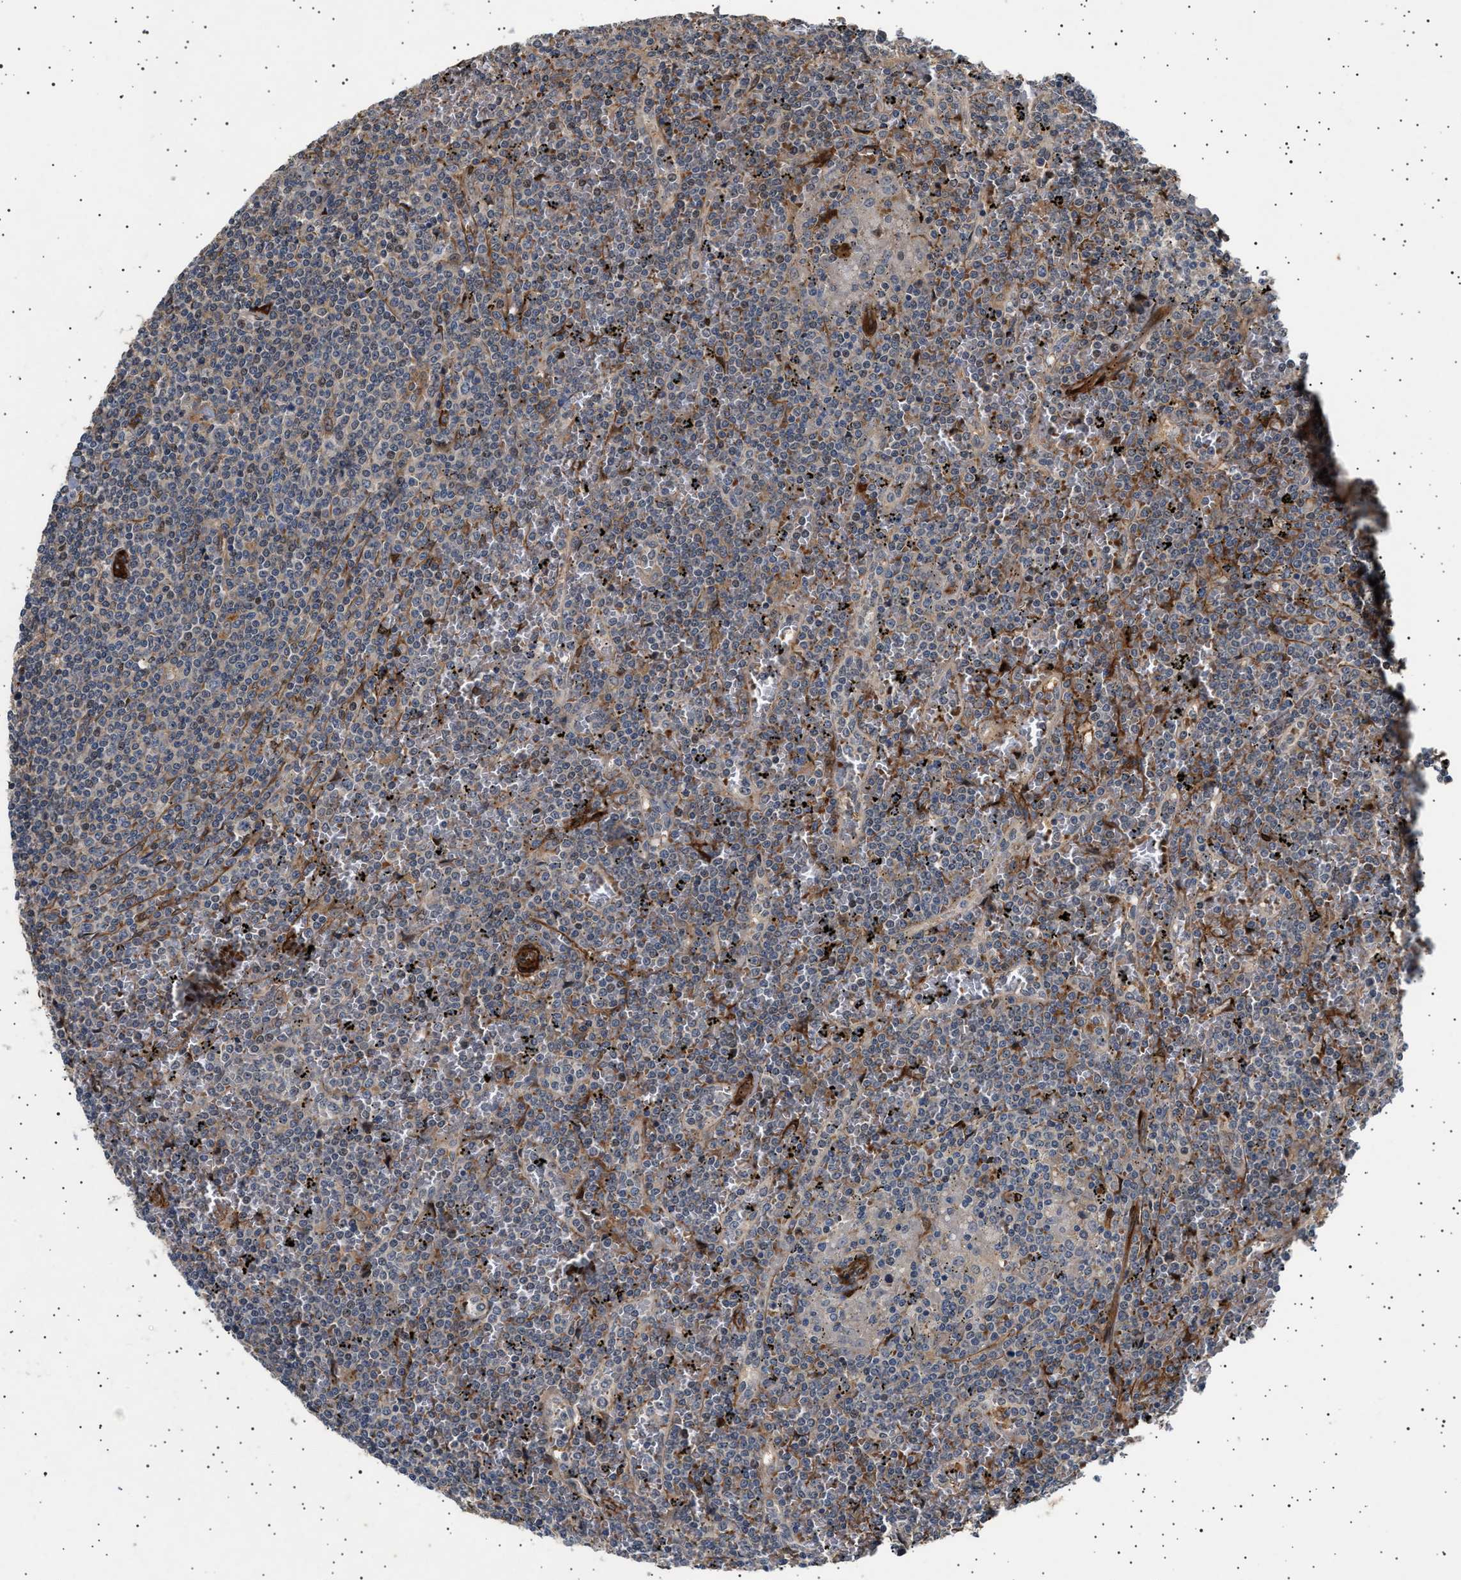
{"staining": {"intensity": "negative", "quantity": "none", "location": "none"}, "tissue": "lymphoma", "cell_type": "Tumor cells", "image_type": "cancer", "snomed": [{"axis": "morphology", "description": "Malignant lymphoma, non-Hodgkin's type, Low grade"}, {"axis": "topography", "description": "Spleen"}], "caption": "This is an immunohistochemistry (IHC) micrograph of human lymphoma. There is no positivity in tumor cells.", "gene": "GUCY1B1", "patient": {"sex": "female", "age": 19}}